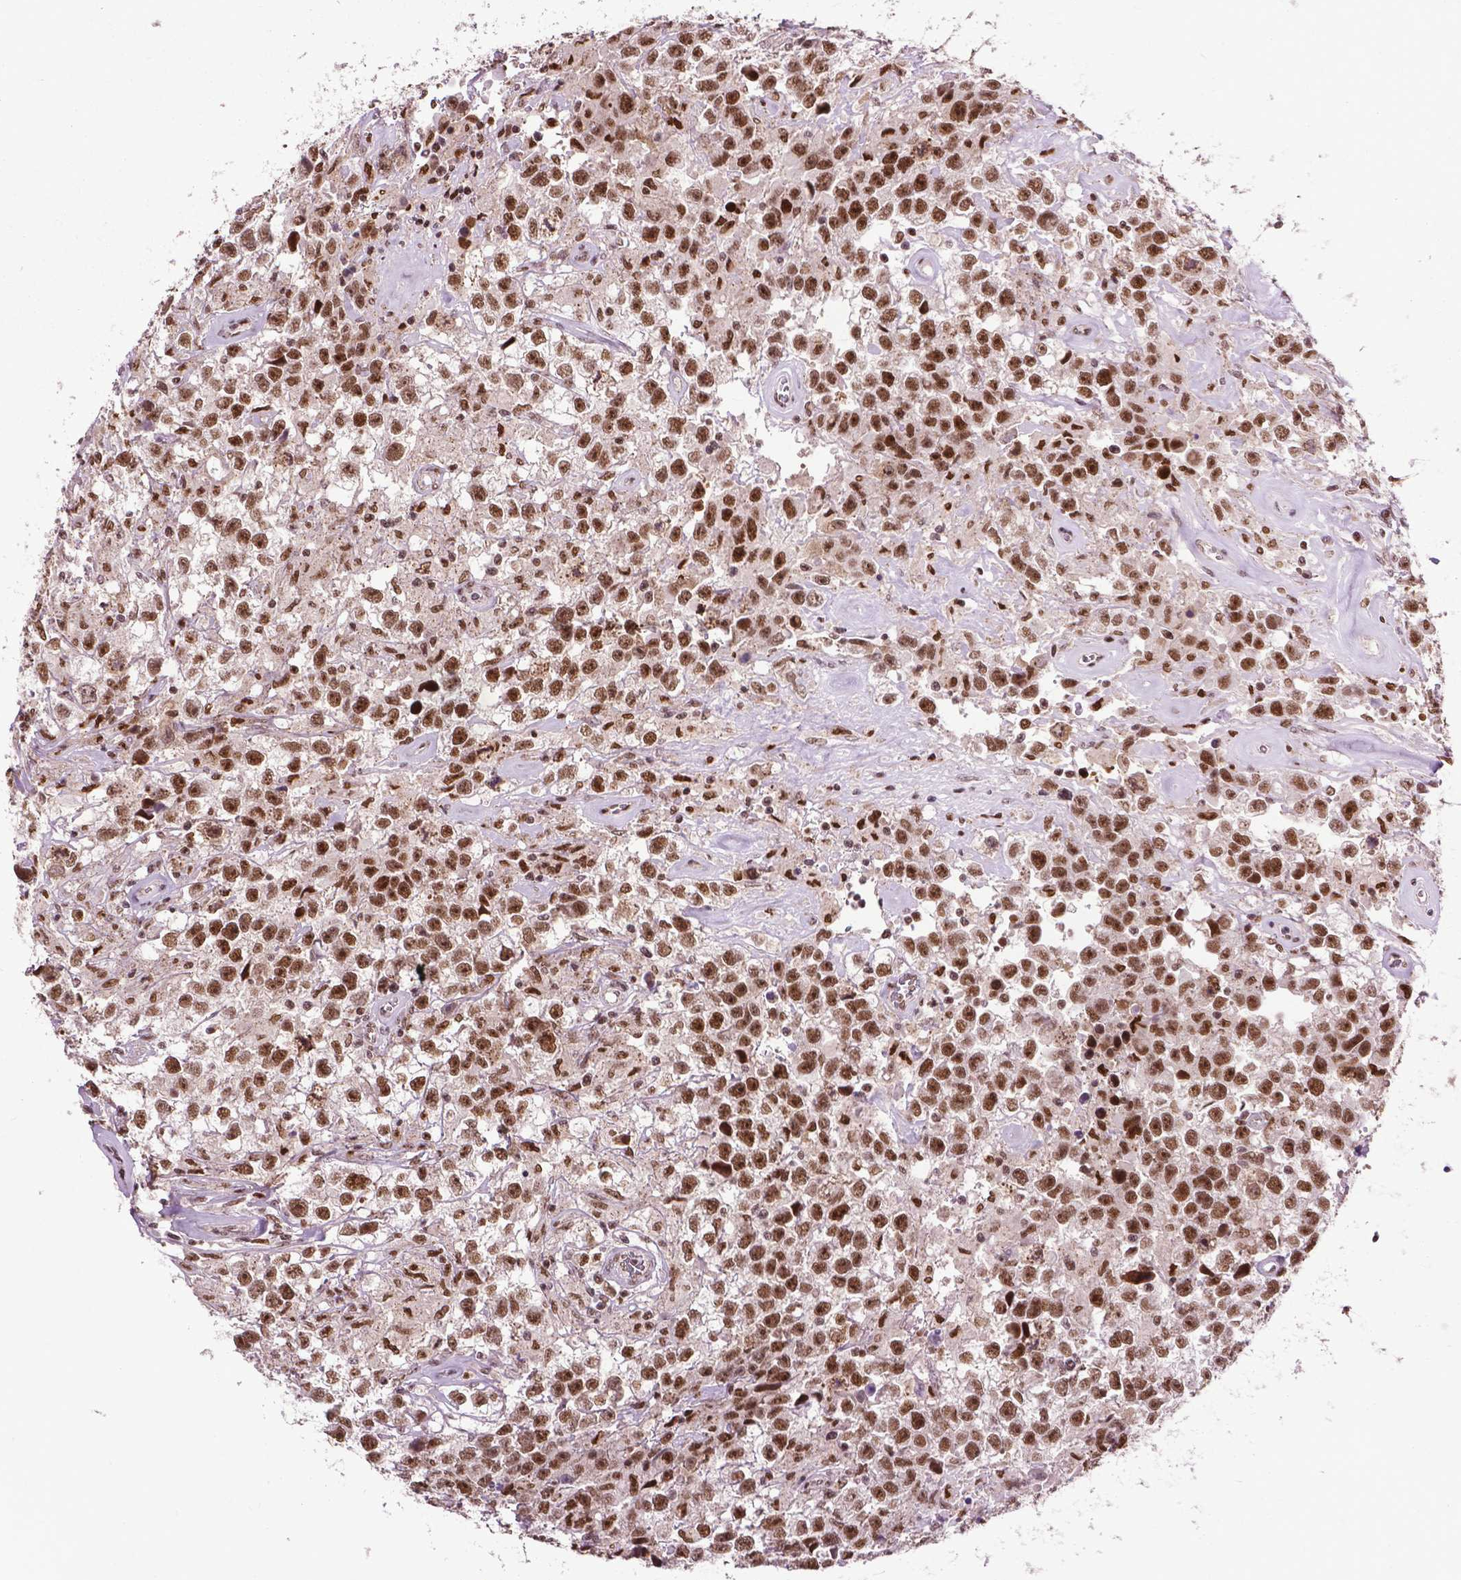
{"staining": {"intensity": "strong", "quantity": ">75%", "location": "nuclear"}, "tissue": "testis cancer", "cell_type": "Tumor cells", "image_type": "cancer", "snomed": [{"axis": "morphology", "description": "Seminoma, NOS"}, {"axis": "topography", "description": "Testis"}], "caption": "Immunohistochemistry staining of testis cancer (seminoma), which demonstrates high levels of strong nuclear expression in about >75% of tumor cells indicating strong nuclear protein expression. The staining was performed using DAB (brown) for protein detection and nuclei were counterstained in hematoxylin (blue).", "gene": "EAF1", "patient": {"sex": "male", "age": 43}}